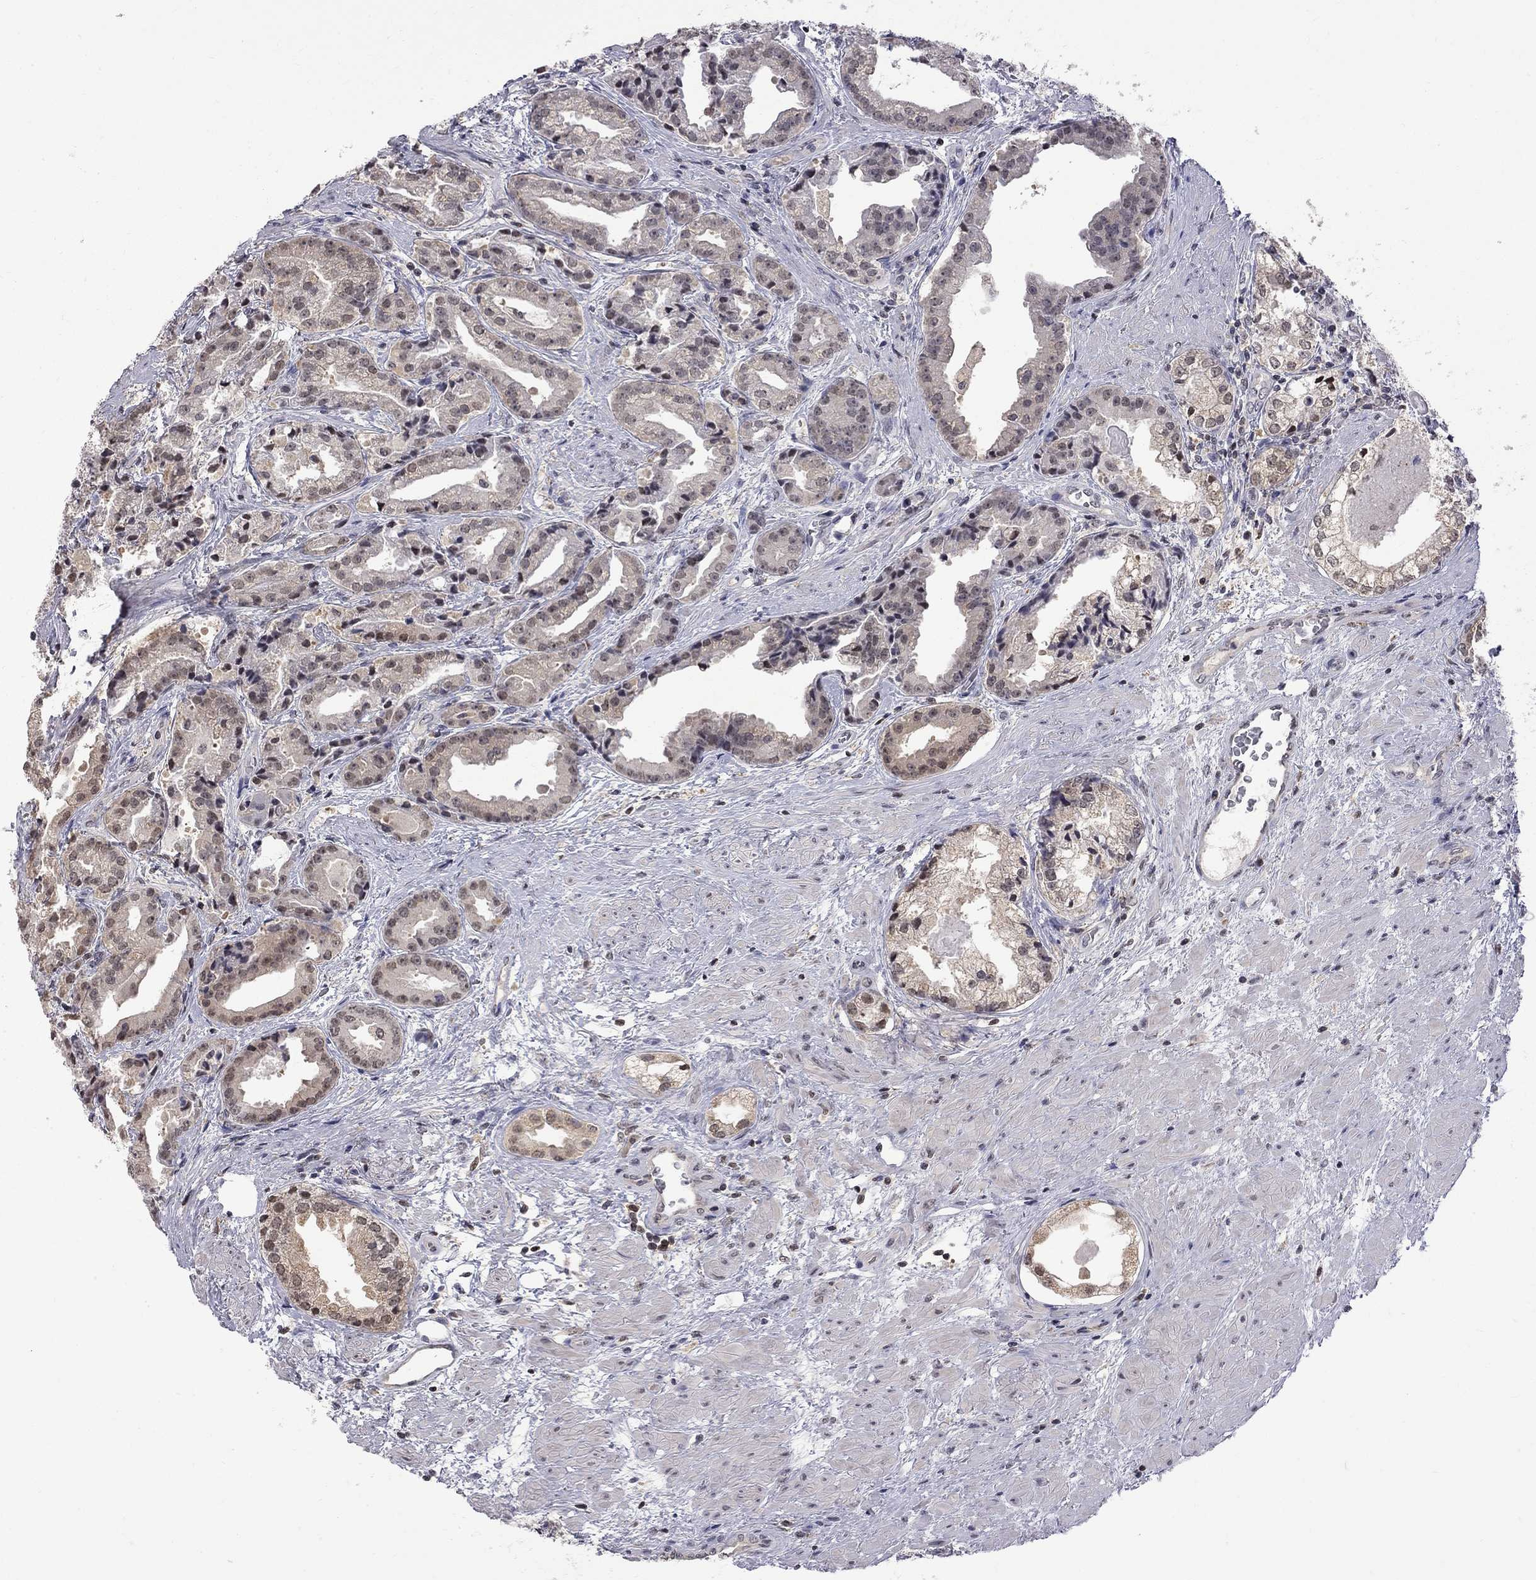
{"staining": {"intensity": "moderate", "quantity": "<25%", "location": "cytoplasmic/membranous"}, "tissue": "prostate cancer", "cell_type": "Tumor cells", "image_type": "cancer", "snomed": [{"axis": "morphology", "description": "Adenocarcinoma, NOS"}, {"axis": "morphology", "description": "Adenocarcinoma, High grade"}, {"axis": "topography", "description": "Prostate"}], "caption": "Immunohistochemistry (IHC) staining of prostate cancer, which displays low levels of moderate cytoplasmic/membranous staining in about <25% of tumor cells indicating moderate cytoplasmic/membranous protein expression. The staining was performed using DAB (brown) for protein detection and nuclei were counterstained in hematoxylin (blue).", "gene": "RFWD3", "patient": {"sex": "male", "age": 64}}